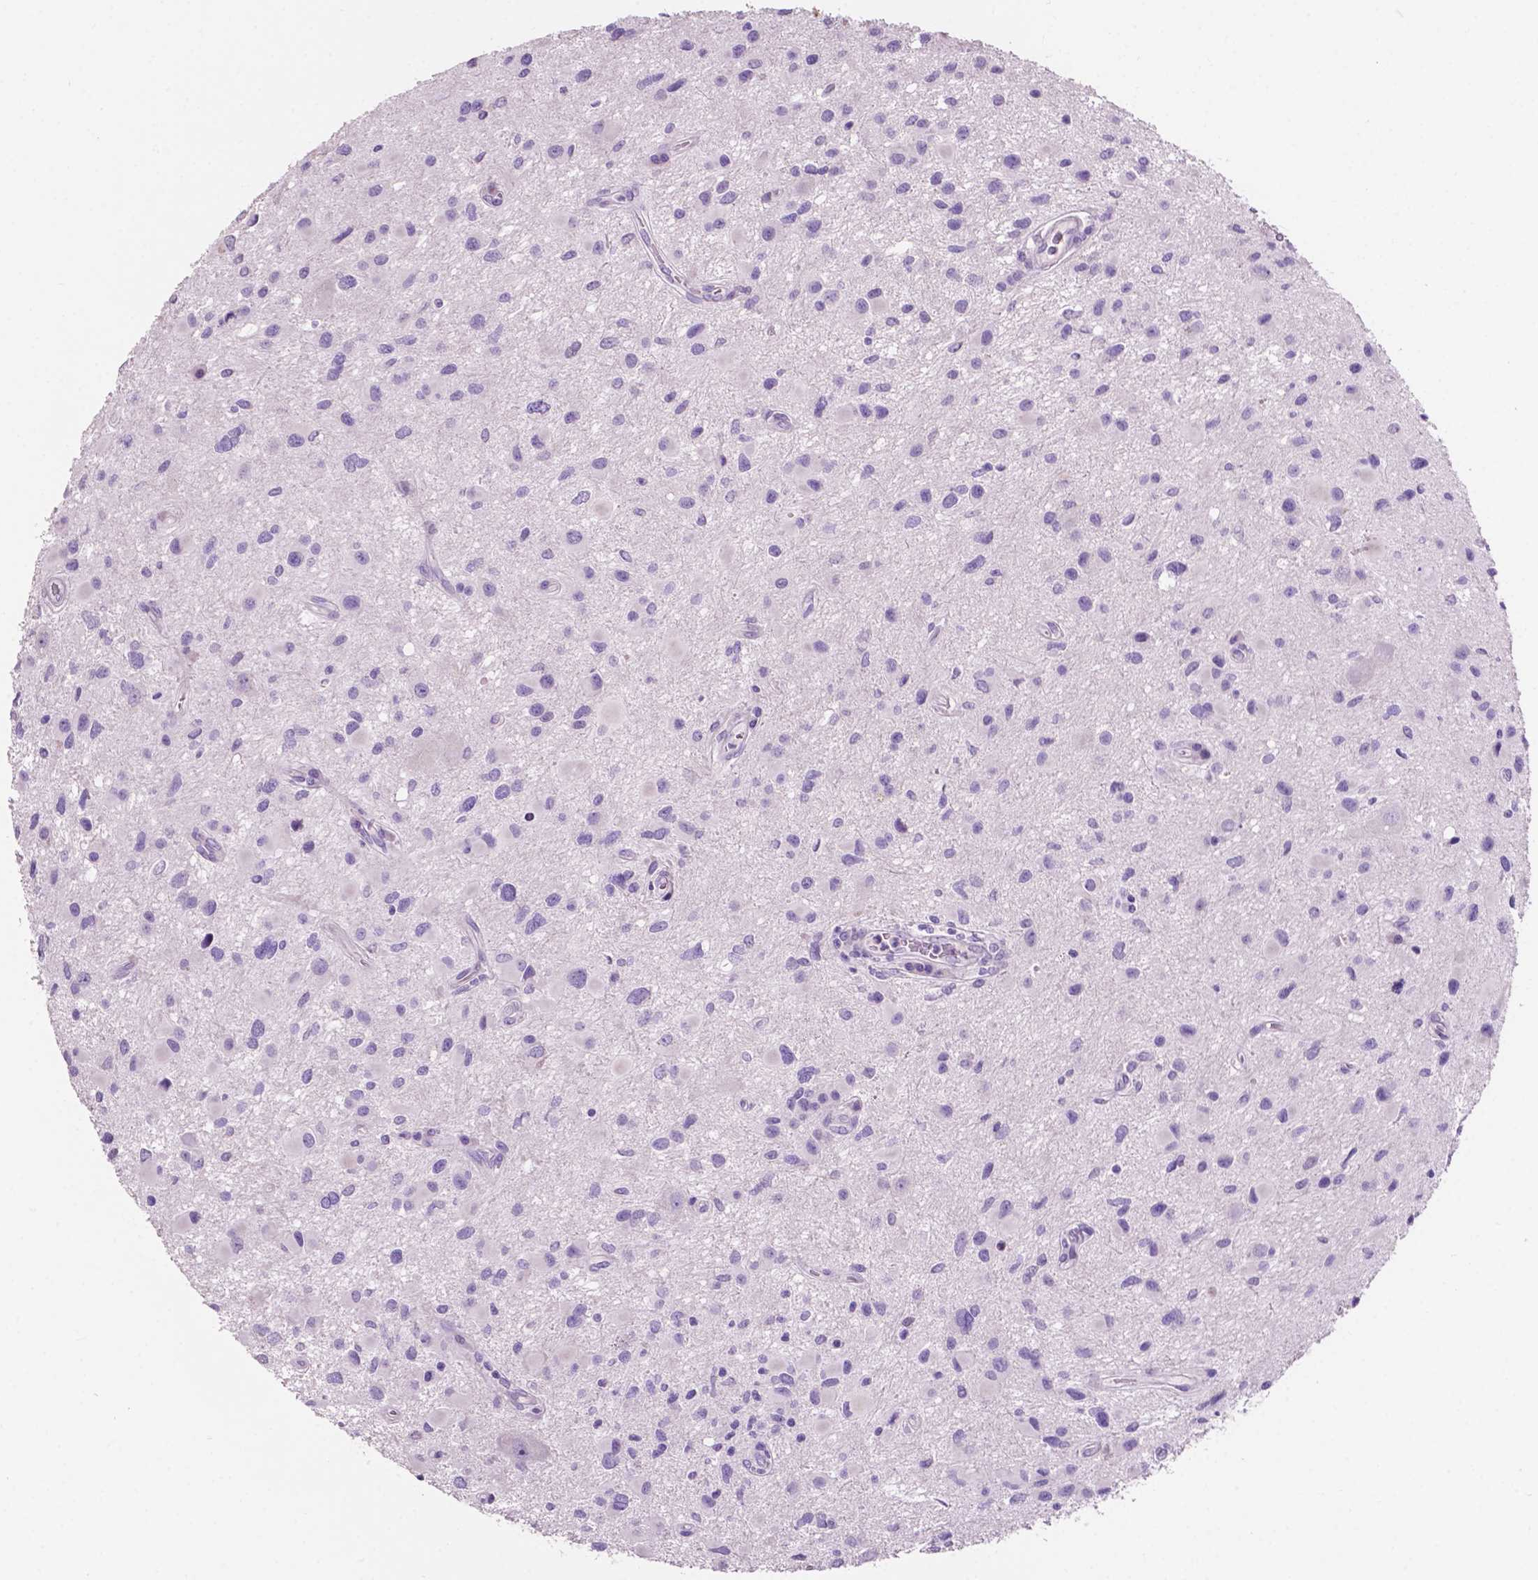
{"staining": {"intensity": "negative", "quantity": "none", "location": "none"}, "tissue": "glioma", "cell_type": "Tumor cells", "image_type": "cancer", "snomed": [{"axis": "morphology", "description": "Glioma, malignant, Low grade"}, {"axis": "topography", "description": "Brain"}], "caption": "IHC image of malignant glioma (low-grade) stained for a protein (brown), which exhibits no positivity in tumor cells.", "gene": "CLDN17", "patient": {"sex": "female", "age": 32}}